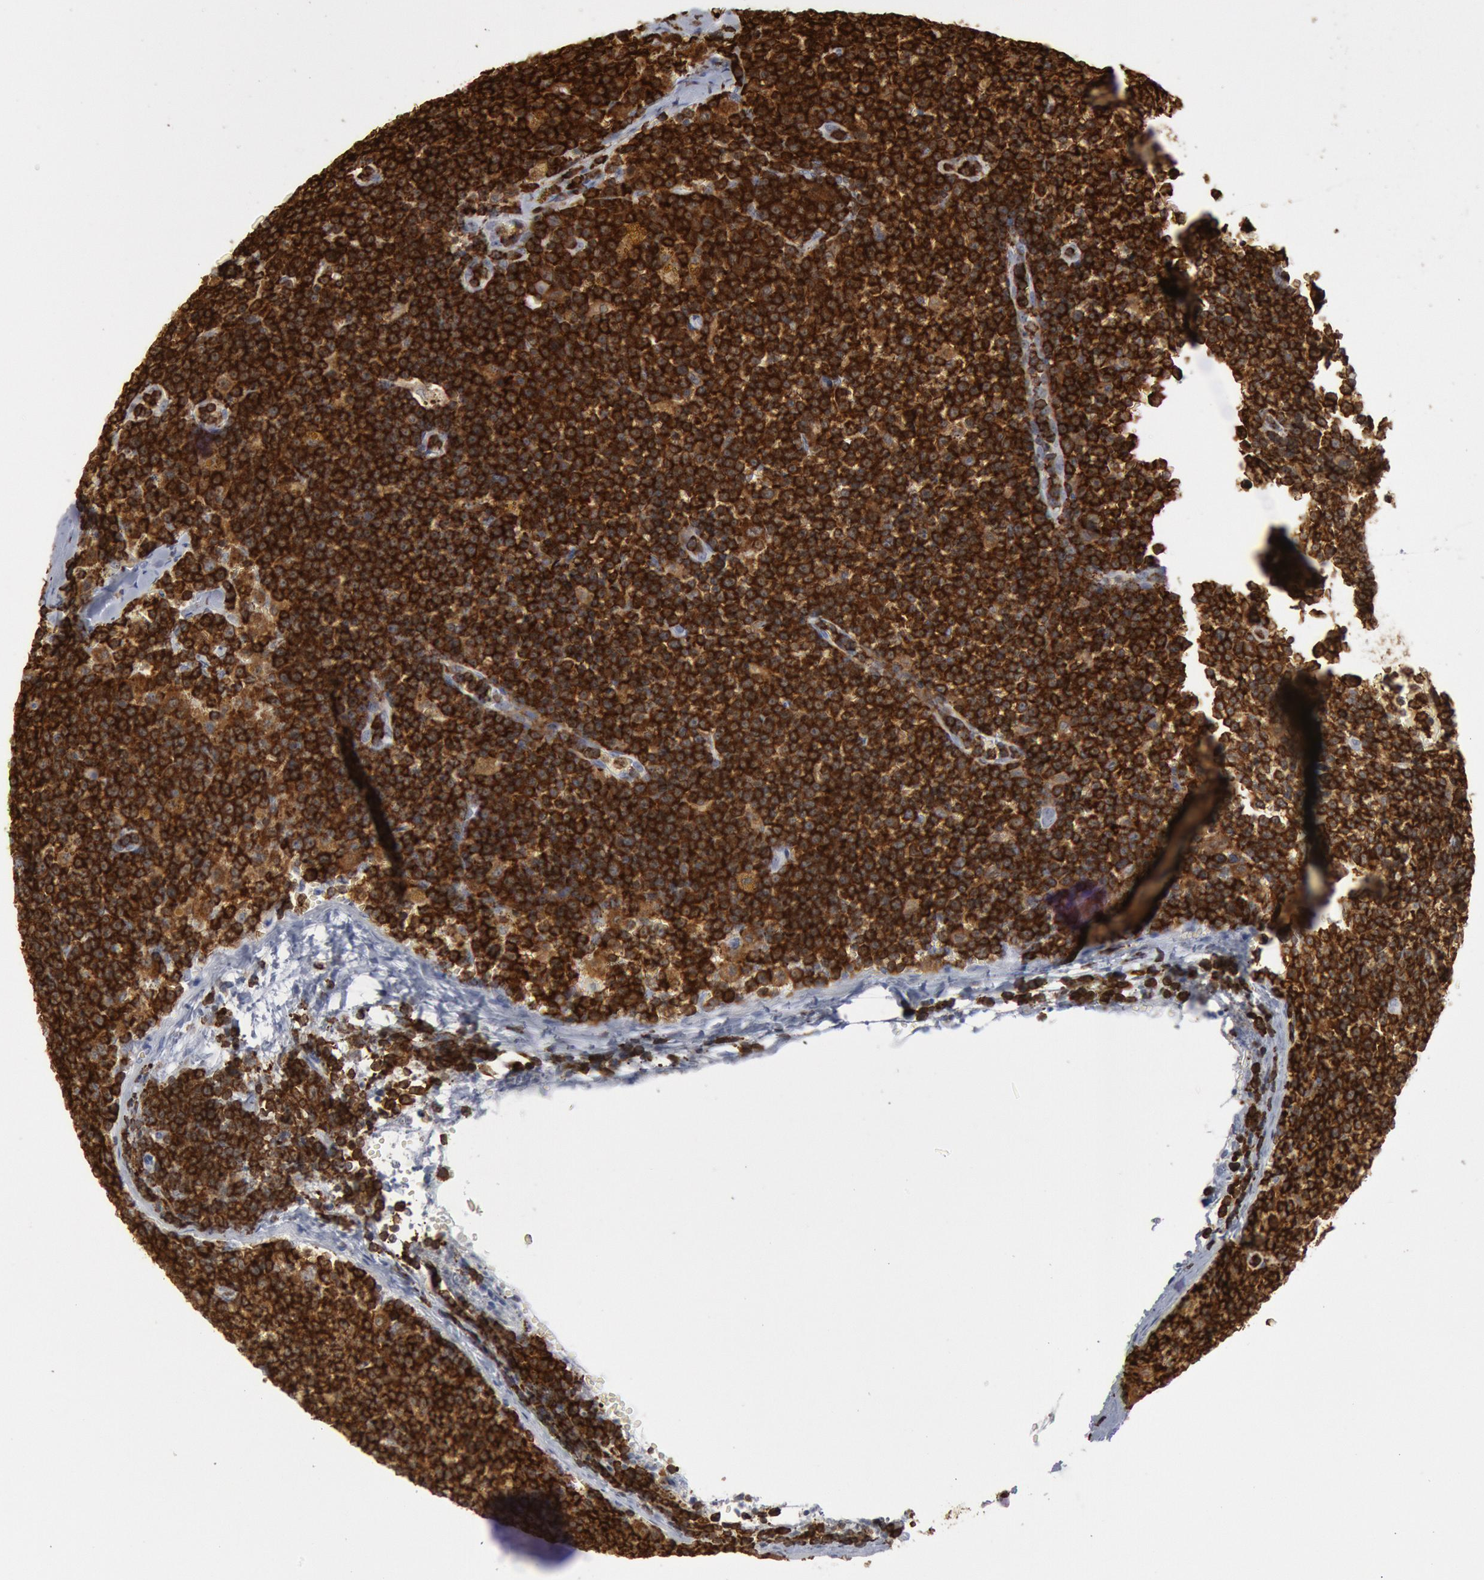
{"staining": {"intensity": "strong", "quantity": ">75%", "location": "cytoplasmic/membranous,nuclear"}, "tissue": "lymphoma", "cell_type": "Tumor cells", "image_type": "cancer", "snomed": [{"axis": "morphology", "description": "Malignant lymphoma, non-Hodgkin's type, Low grade"}, {"axis": "topography", "description": "Lymph node"}], "caption": "This is a histology image of IHC staining of lymphoma, which shows strong staining in the cytoplasmic/membranous and nuclear of tumor cells.", "gene": "PTPN6", "patient": {"sex": "male", "age": 50}}